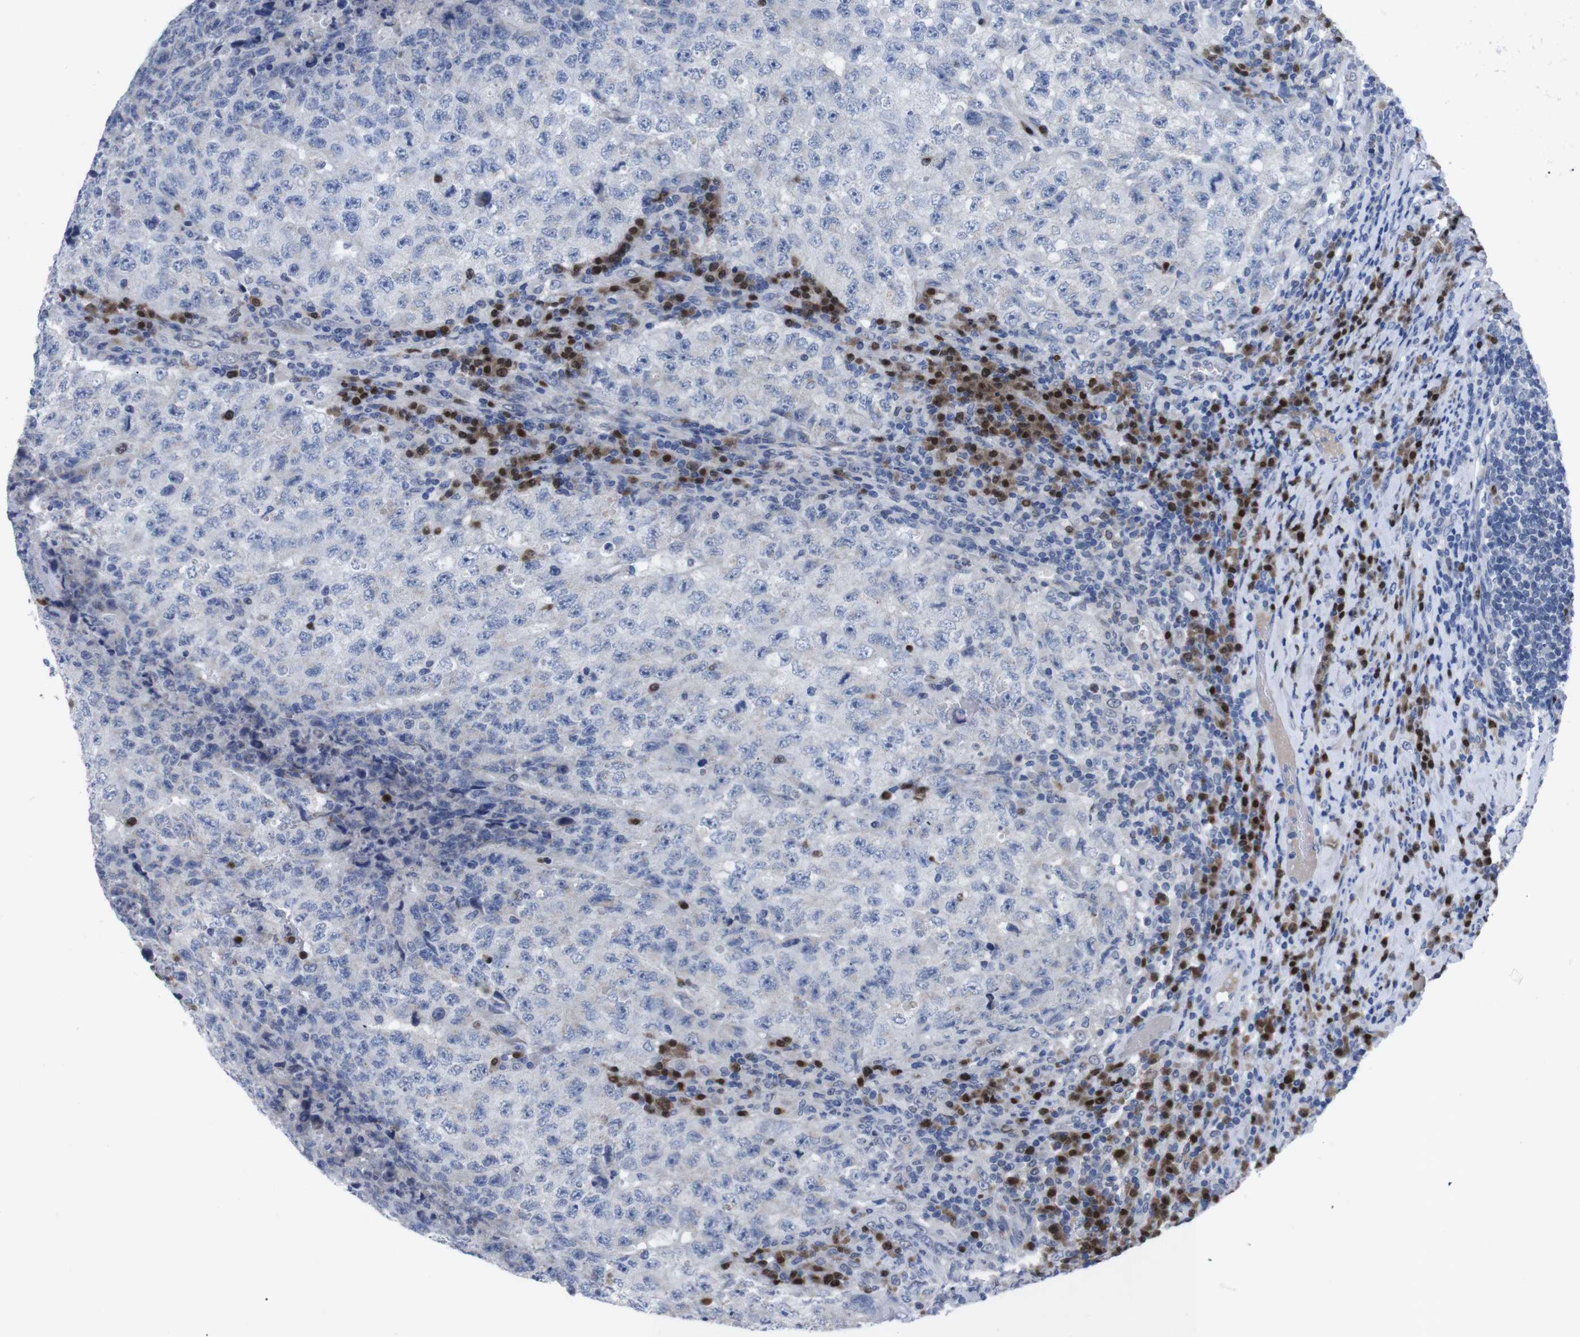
{"staining": {"intensity": "negative", "quantity": "none", "location": "none"}, "tissue": "testis cancer", "cell_type": "Tumor cells", "image_type": "cancer", "snomed": [{"axis": "morphology", "description": "Necrosis, NOS"}, {"axis": "morphology", "description": "Carcinoma, Embryonal, NOS"}, {"axis": "topography", "description": "Testis"}], "caption": "There is no significant expression in tumor cells of testis cancer. (DAB (3,3'-diaminobenzidine) IHC visualized using brightfield microscopy, high magnification).", "gene": "IRF4", "patient": {"sex": "male", "age": 19}}